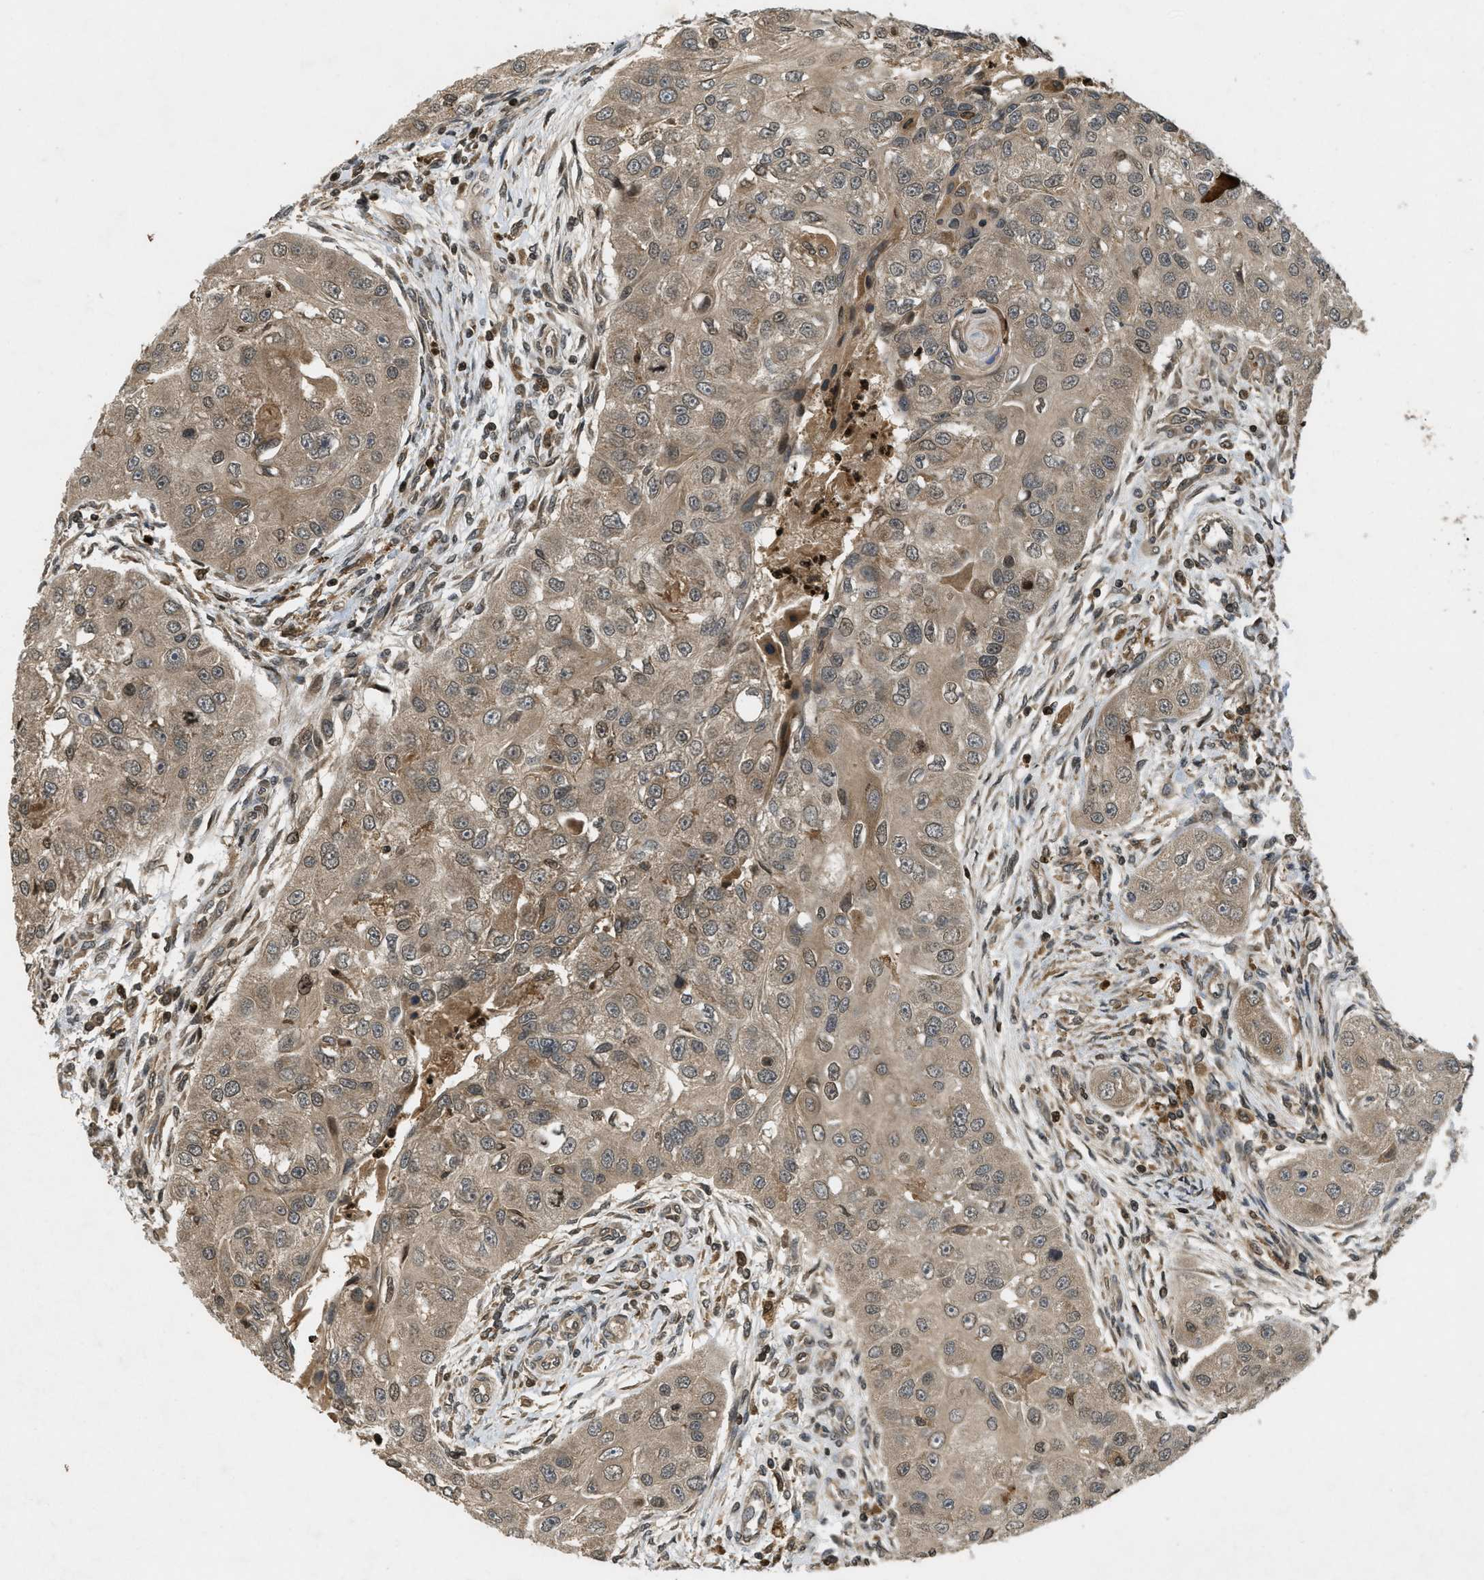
{"staining": {"intensity": "moderate", "quantity": ">75%", "location": "cytoplasmic/membranous"}, "tissue": "head and neck cancer", "cell_type": "Tumor cells", "image_type": "cancer", "snomed": [{"axis": "morphology", "description": "Normal tissue, NOS"}, {"axis": "morphology", "description": "Squamous cell carcinoma, NOS"}, {"axis": "topography", "description": "Skeletal muscle"}, {"axis": "topography", "description": "Head-Neck"}], "caption": "This photomicrograph demonstrates immunohistochemistry (IHC) staining of head and neck cancer, with medium moderate cytoplasmic/membranous positivity in approximately >75% of tumor cells.", "gene": "ATG7", "patient": {"sex": "male", "age": 51}}